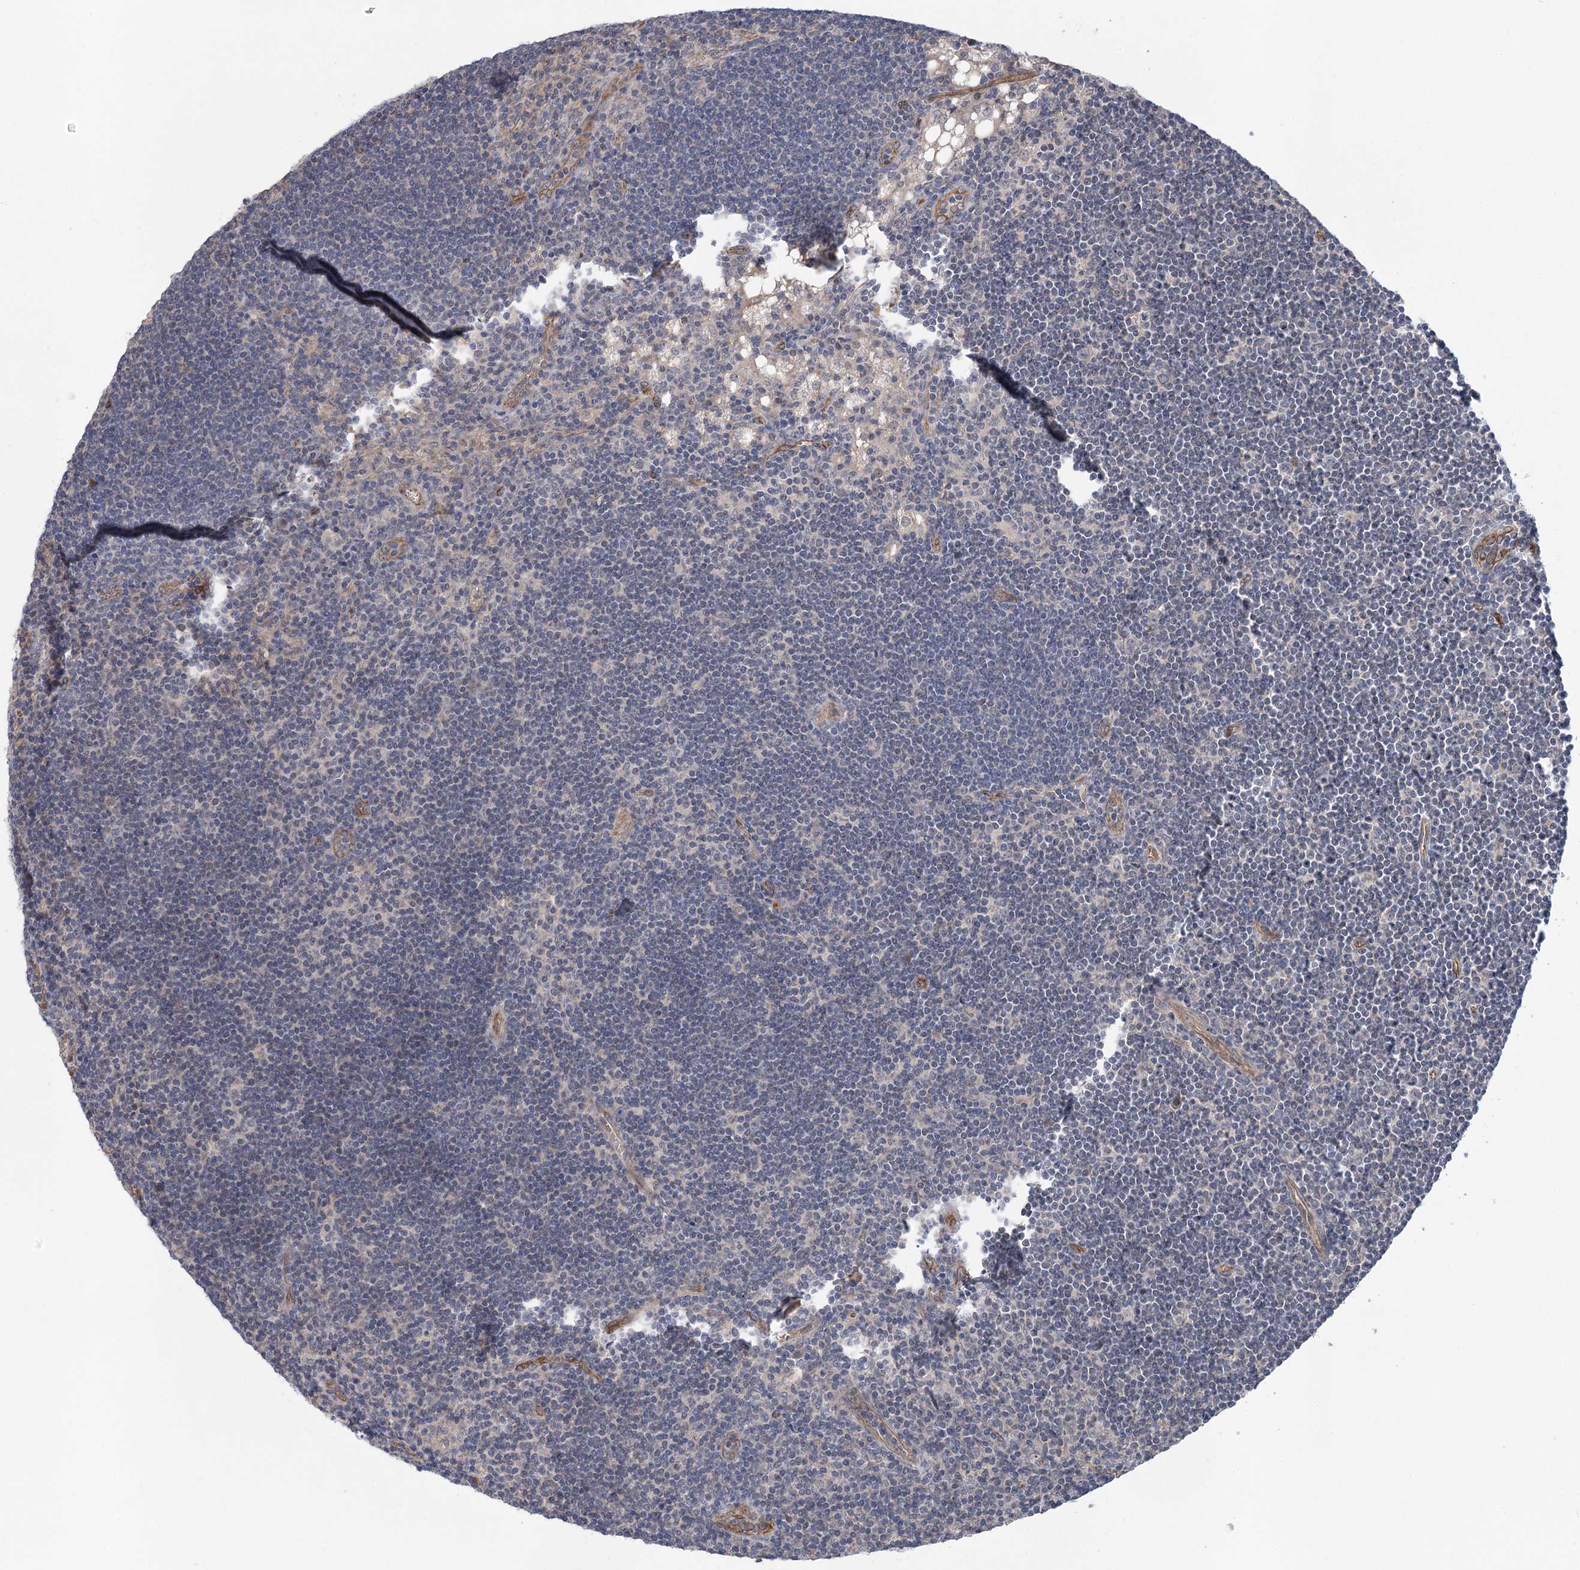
{"staining": {"intensity": "negative", "quantity": "none", "location": "none"}, "tissue": "lymph node", "cell_type": "Germinal center cells", "image_type": "normal", "snomed": [{"axis": "morphology", "description": "Normal tissue, NOS"}, {"axis": "topography", "description": "Lymph node"}], "caption": "High magnification brightfield microscopy of normal lymph node stained with DAB (3,3'-diaminobenzidine) (brown) and counterstained with hematoxylin (blue): germinal center cells show no significant staining. (Stains: DAB (3,3'-diaminobenzidine) immunohistochemistry (IHC) with hematoxylin counter stain, Microscopy: brightfield microscopy at high magnification).", "gene": "RWDD4", "patient": {"sex": "male", "age": 24}}